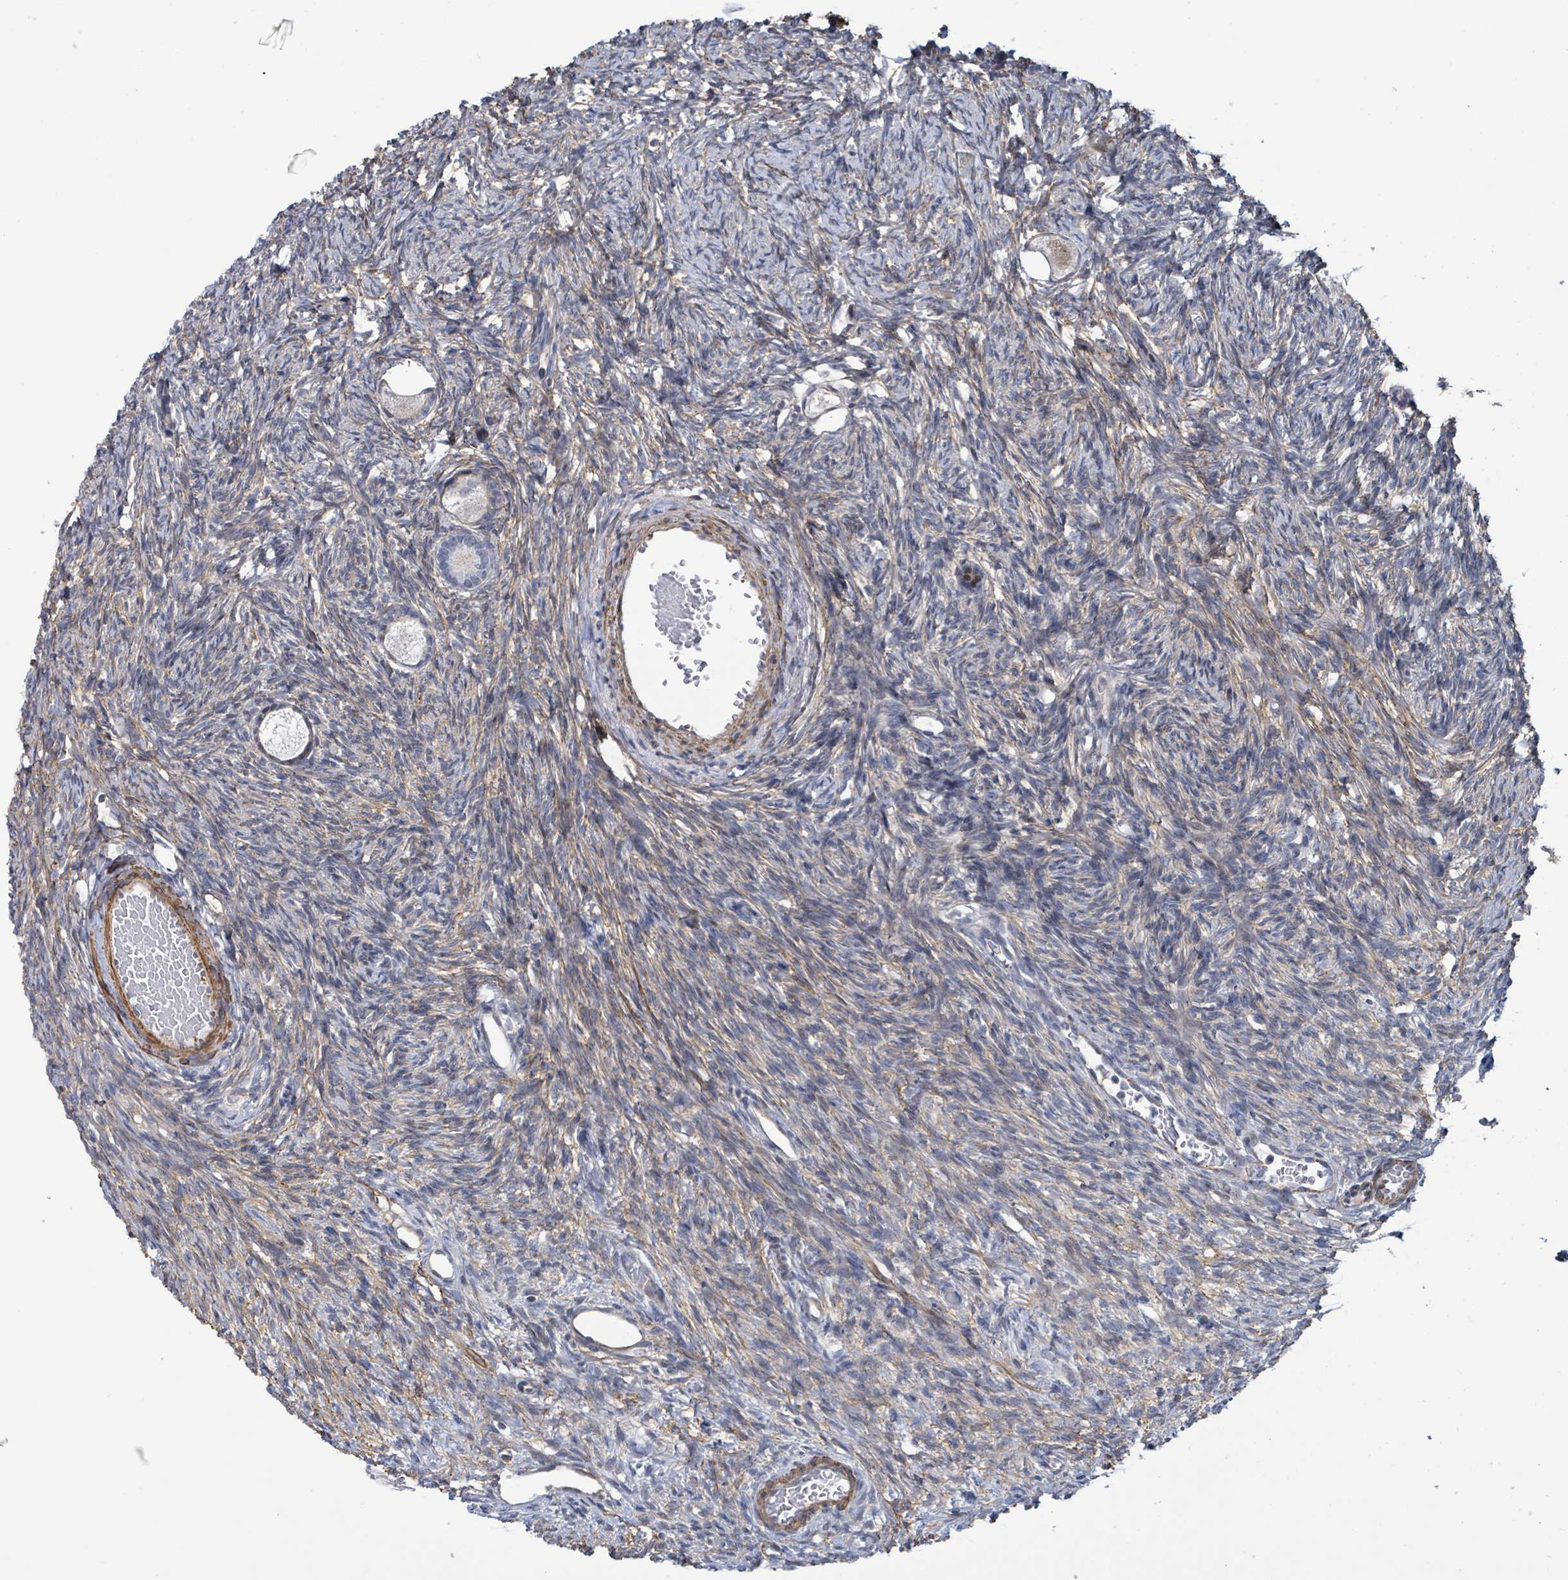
{"staining": {"intensity": "negative", "quantity": "none", "location": "none"}, "tissue": "ovary", "cell_type": "Follicle cells", "image_type": "normal", "snomed": [{"axis": "morphology", "description": "Normal tissue, NOS"}, {"axis": "topography", "description": "Ovary"}], "caption": "A high-resolution image shows IHC staining of benign ovary, which exhibits no significant staining in follicle cells. (DAB immunohistochemistry (IHC) with hematoxylin counter stain).", "gene": "DMRTC1B", "patient": {"sex": "female", "age": 33}}